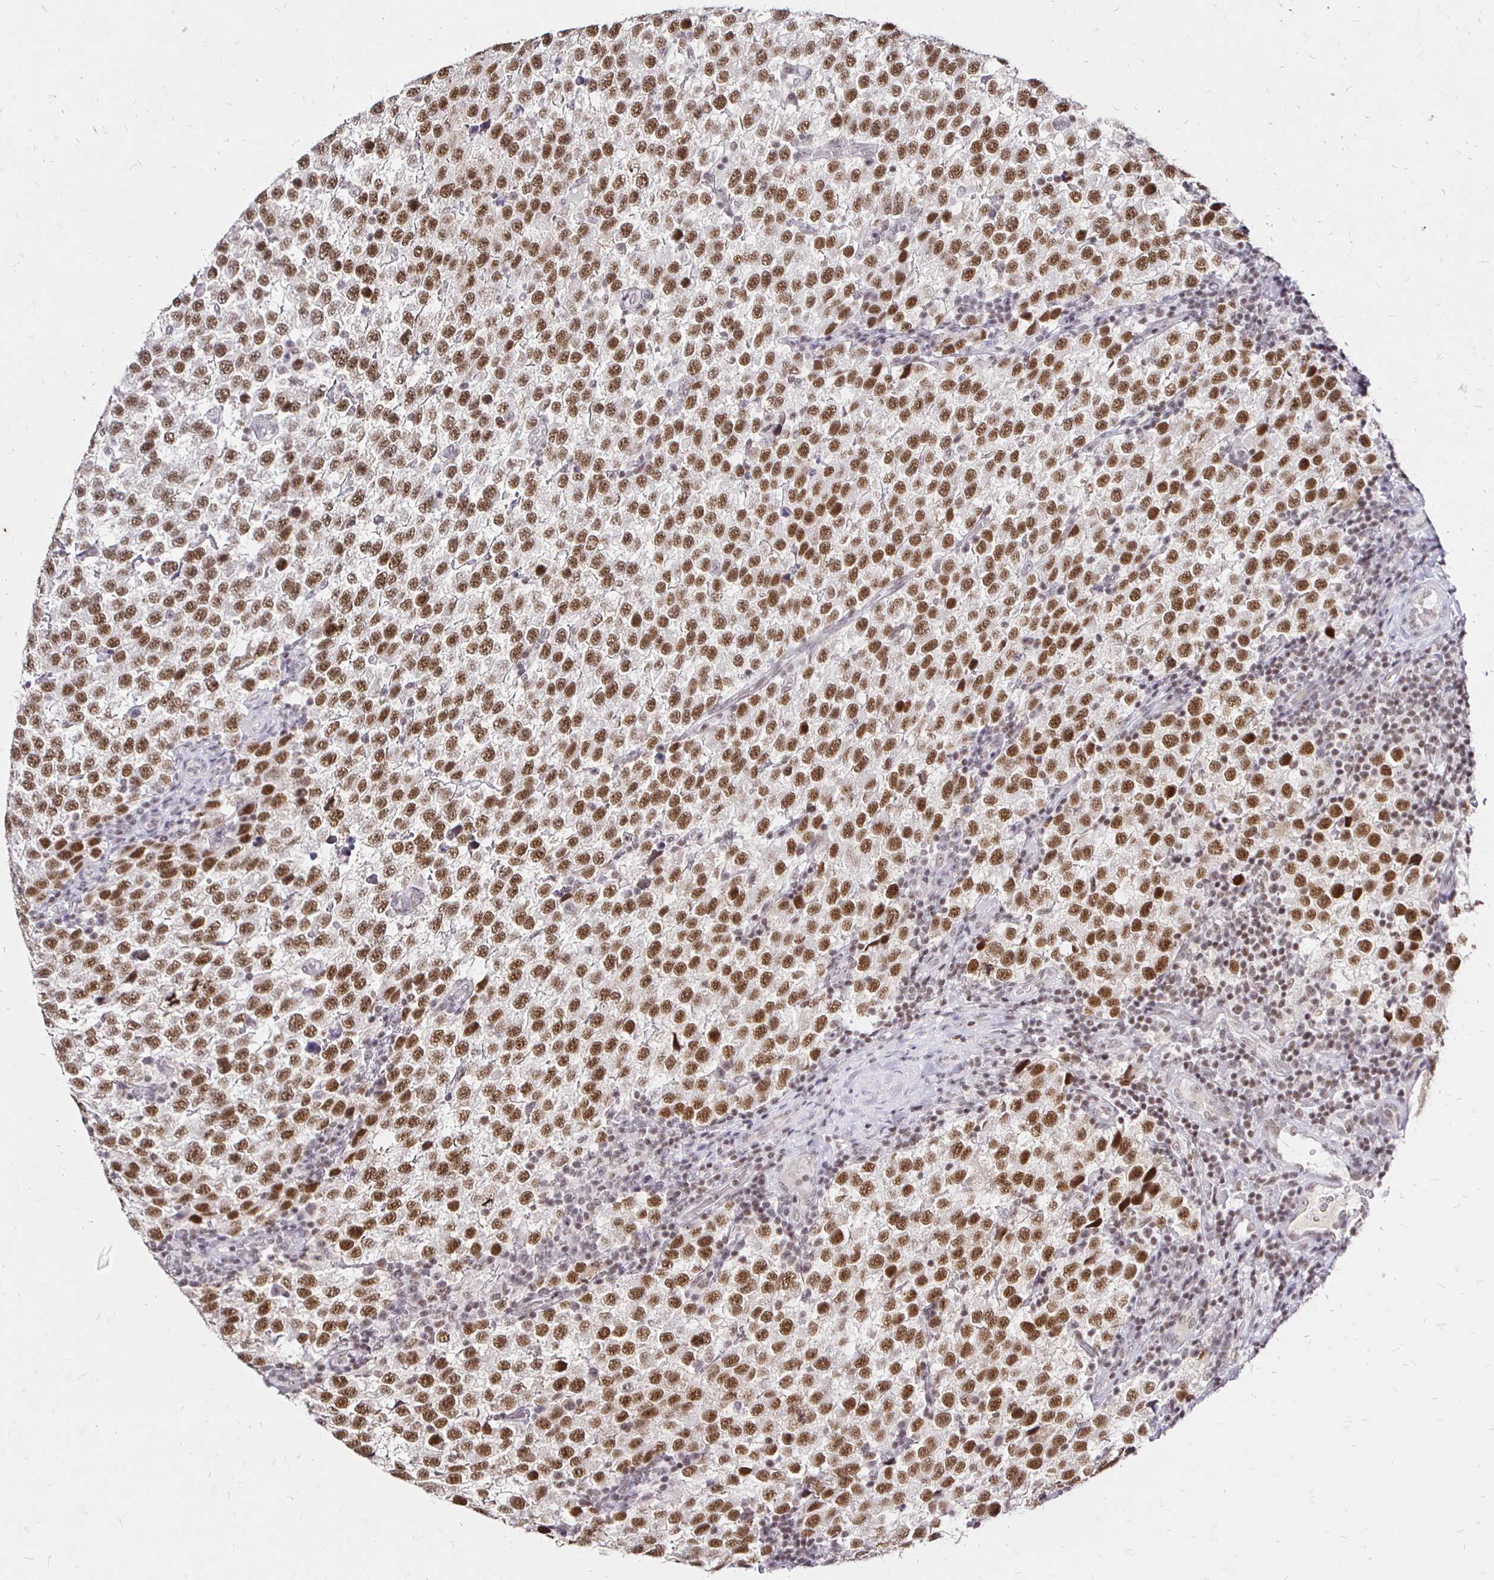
{"staining": {"intensity": "moderate", "quantity": ">75%", "location": "nuclear"}, "tissue": "testis cancer", "cell_type": "Tumor cells", "image_type": "cancer", "snomed": [{"axis": "morphology", "description": "Seminoma, NOS"}, {"axis": "topography", "description": "Testis"}], "caption": "An immunohistochemistry micrograph of tumor tissue is shown. Protein staining in brown shows moderate nuclear positivity in testis cancer (seminoma) within tumor cells.", "gene": "SIN3A", "patient": {"sex": "male", "age": 34}}